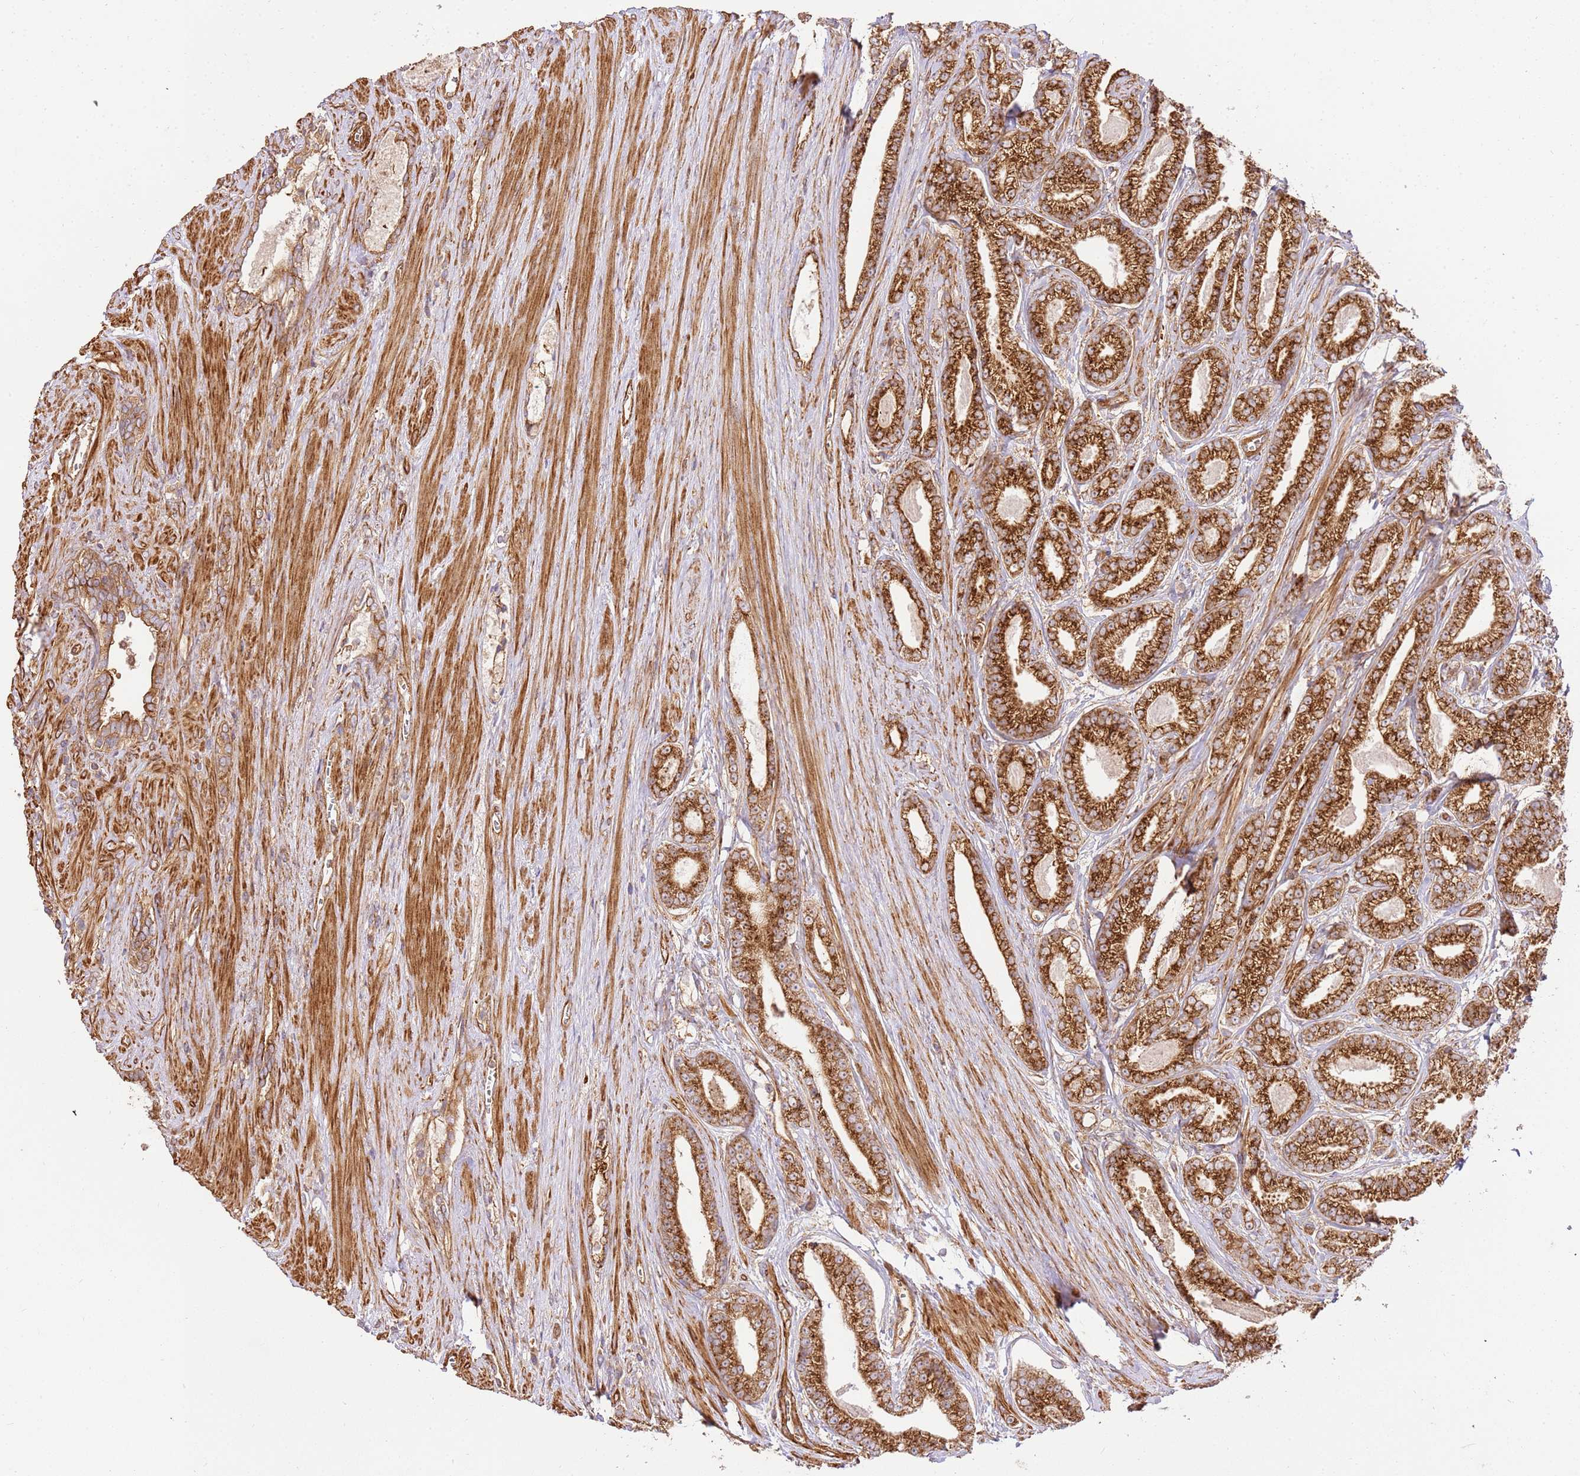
{"staining": {"intensity": "strong", "quantity": ">75%", "location": "cytoplasmic/membranous"}, "tissue": "prostate cancer", "cell_type": "Tumor cells", "image_type": "cancer", "snomed": [{"axis": "morphology", "description": "Adenocarcinoma, NOS"}, {"axis": "topography", "description": "Prostate and seminal vesicle, NOS"}], "caption": "About >75% of tumor cells in human prostate adenocarcinoma reveal strong cytoplasmic/membranous protein expression as visualized by brown immunohistochemical staining.", "gene": "ZBTB39", "patient": {"sex": "male", "age": 76}}